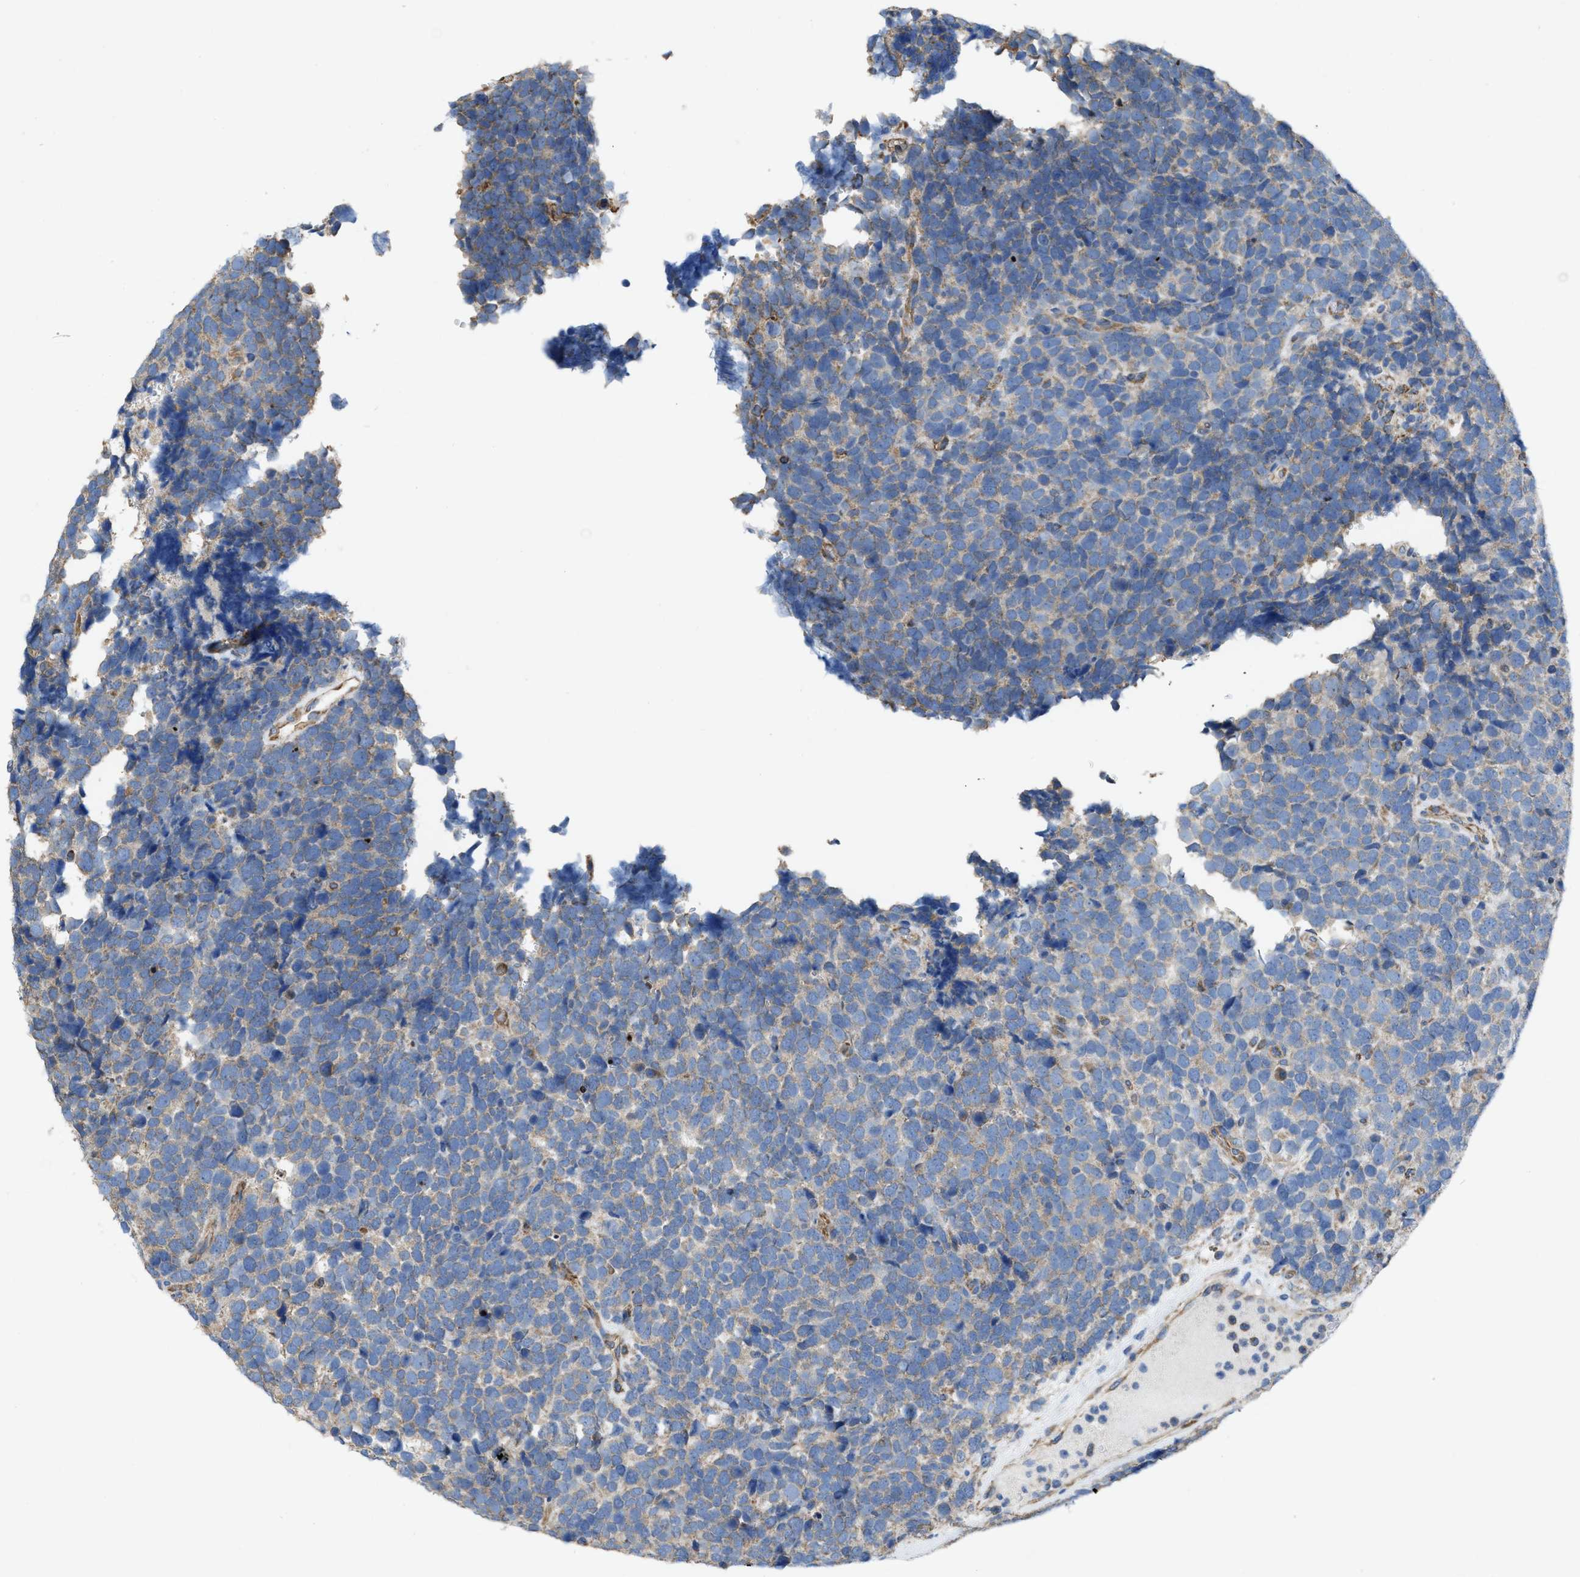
{"staining": {"intensity": "negative", "quantity": "none", "location": "none"}, "tissue": "urothelial cancer", "cell_type": "Tumor cells", "image_type": "cancer", "snomed": [{"axis": "morphology", "description": "Urothelial carcinoma, High grade"}, {"axis": "topography", "description": "Urinary bladder"}], "caption": "High-grade urothelial carcinoma stained for a protein using IHC reveals no staining tumor cells.", "gene": "DOLPP1", "patient": {"sex": "female", "age": 82}}